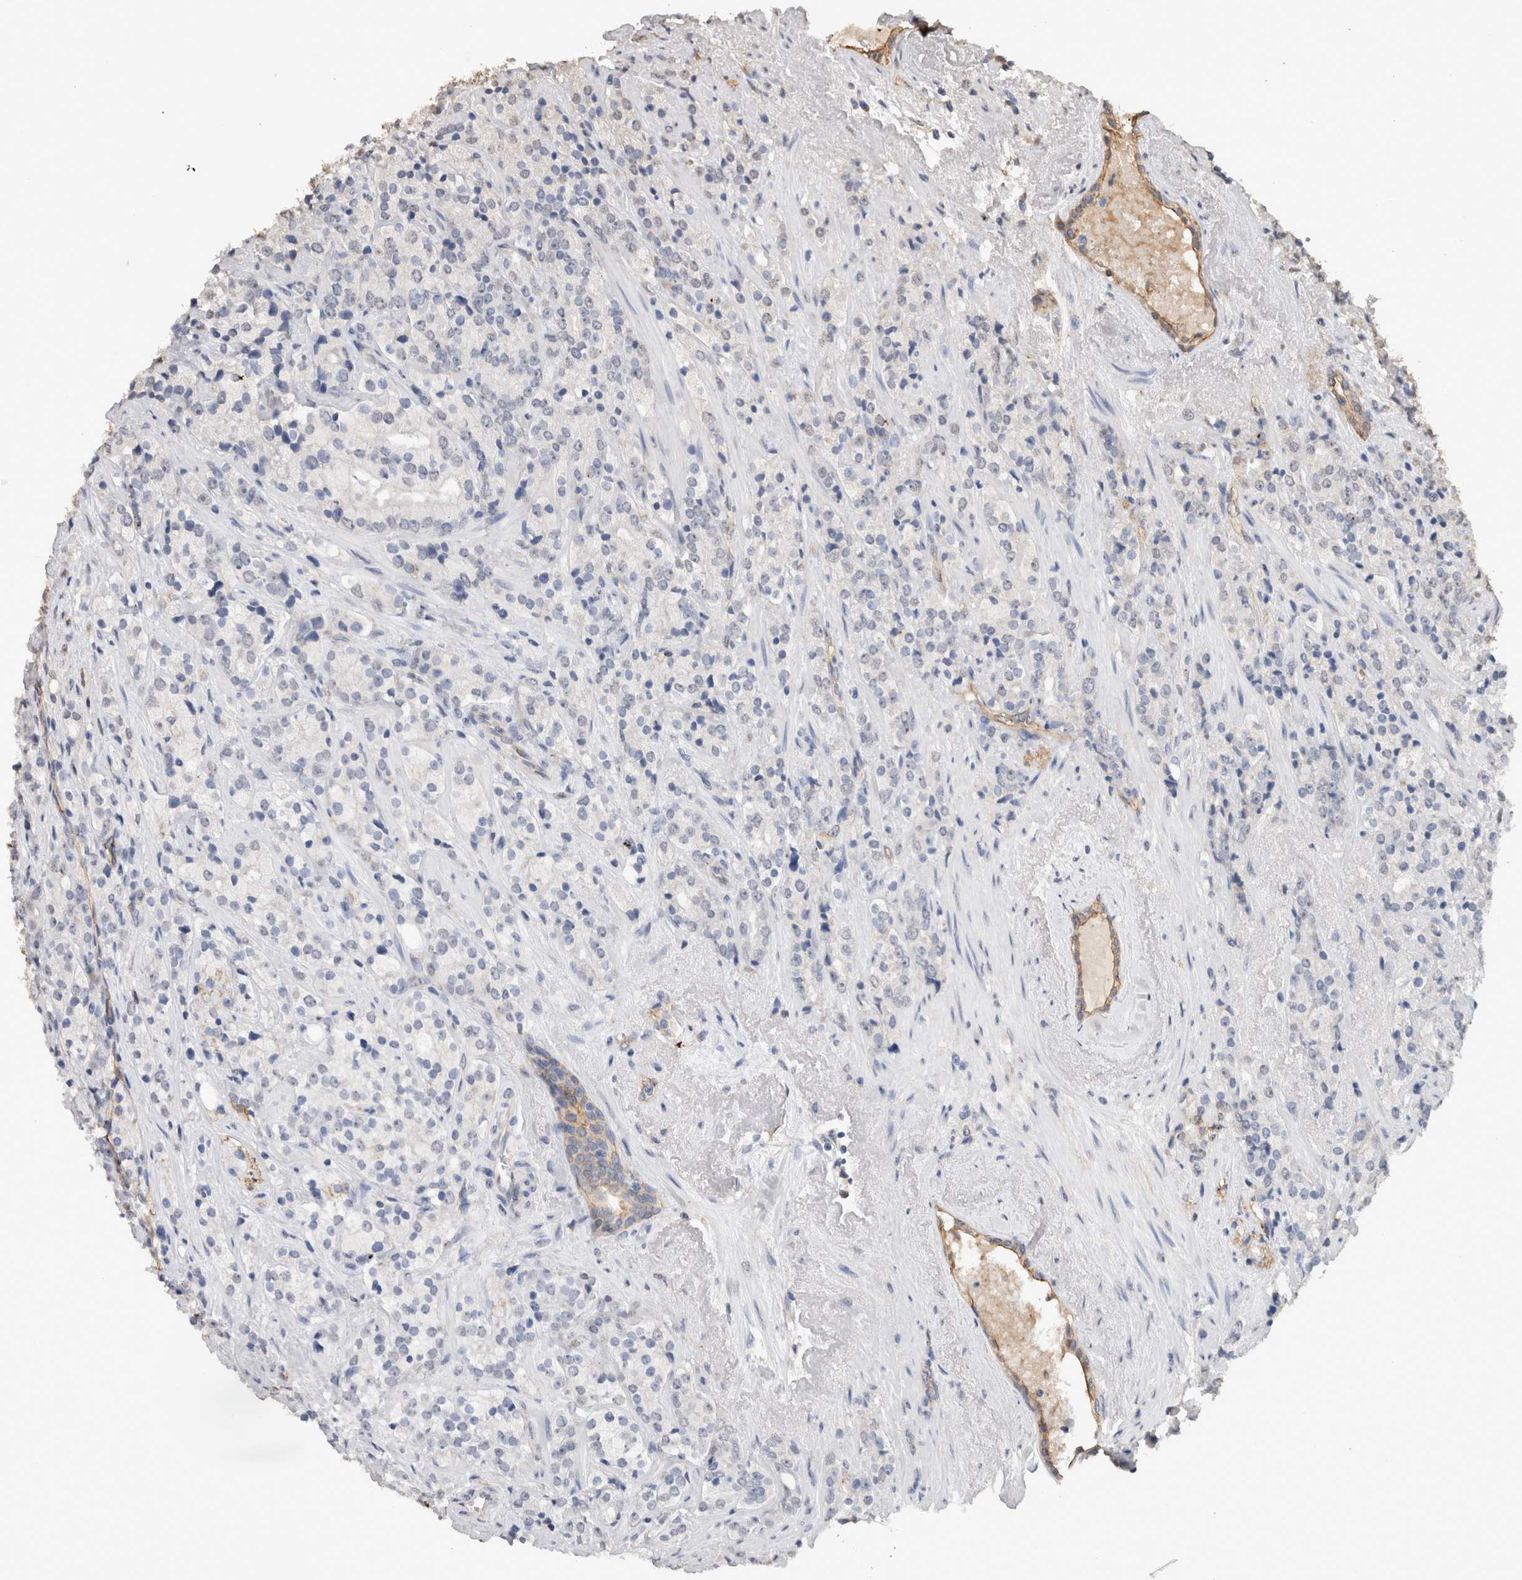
{"staining": {"intensity": "negative", "quantity": "none", "location": "none"}, "tissue": "prostate cancer", "cell_type": "Tumor cells", "image_type": "cancer", "snomed": [{"axis": "morphology", "description": "Adenocarcinoma, High grade"}, {"axis": "topography", "description": "Prostate"}], "caption": "This is a micrograph of immunohistochemistry staining of adenocarcinoma (high-grade) (prostate), which shows no expression in tumor cells. (Stains: DAB (3,3'-diaminobenzidine) immunohistochemistry (IHC) with hematoxylin counter stain, Microscopy: brightfield microscopy at high magnification).", "gene": "S100A10", "patient": {"sex": "male", "age": 71}}